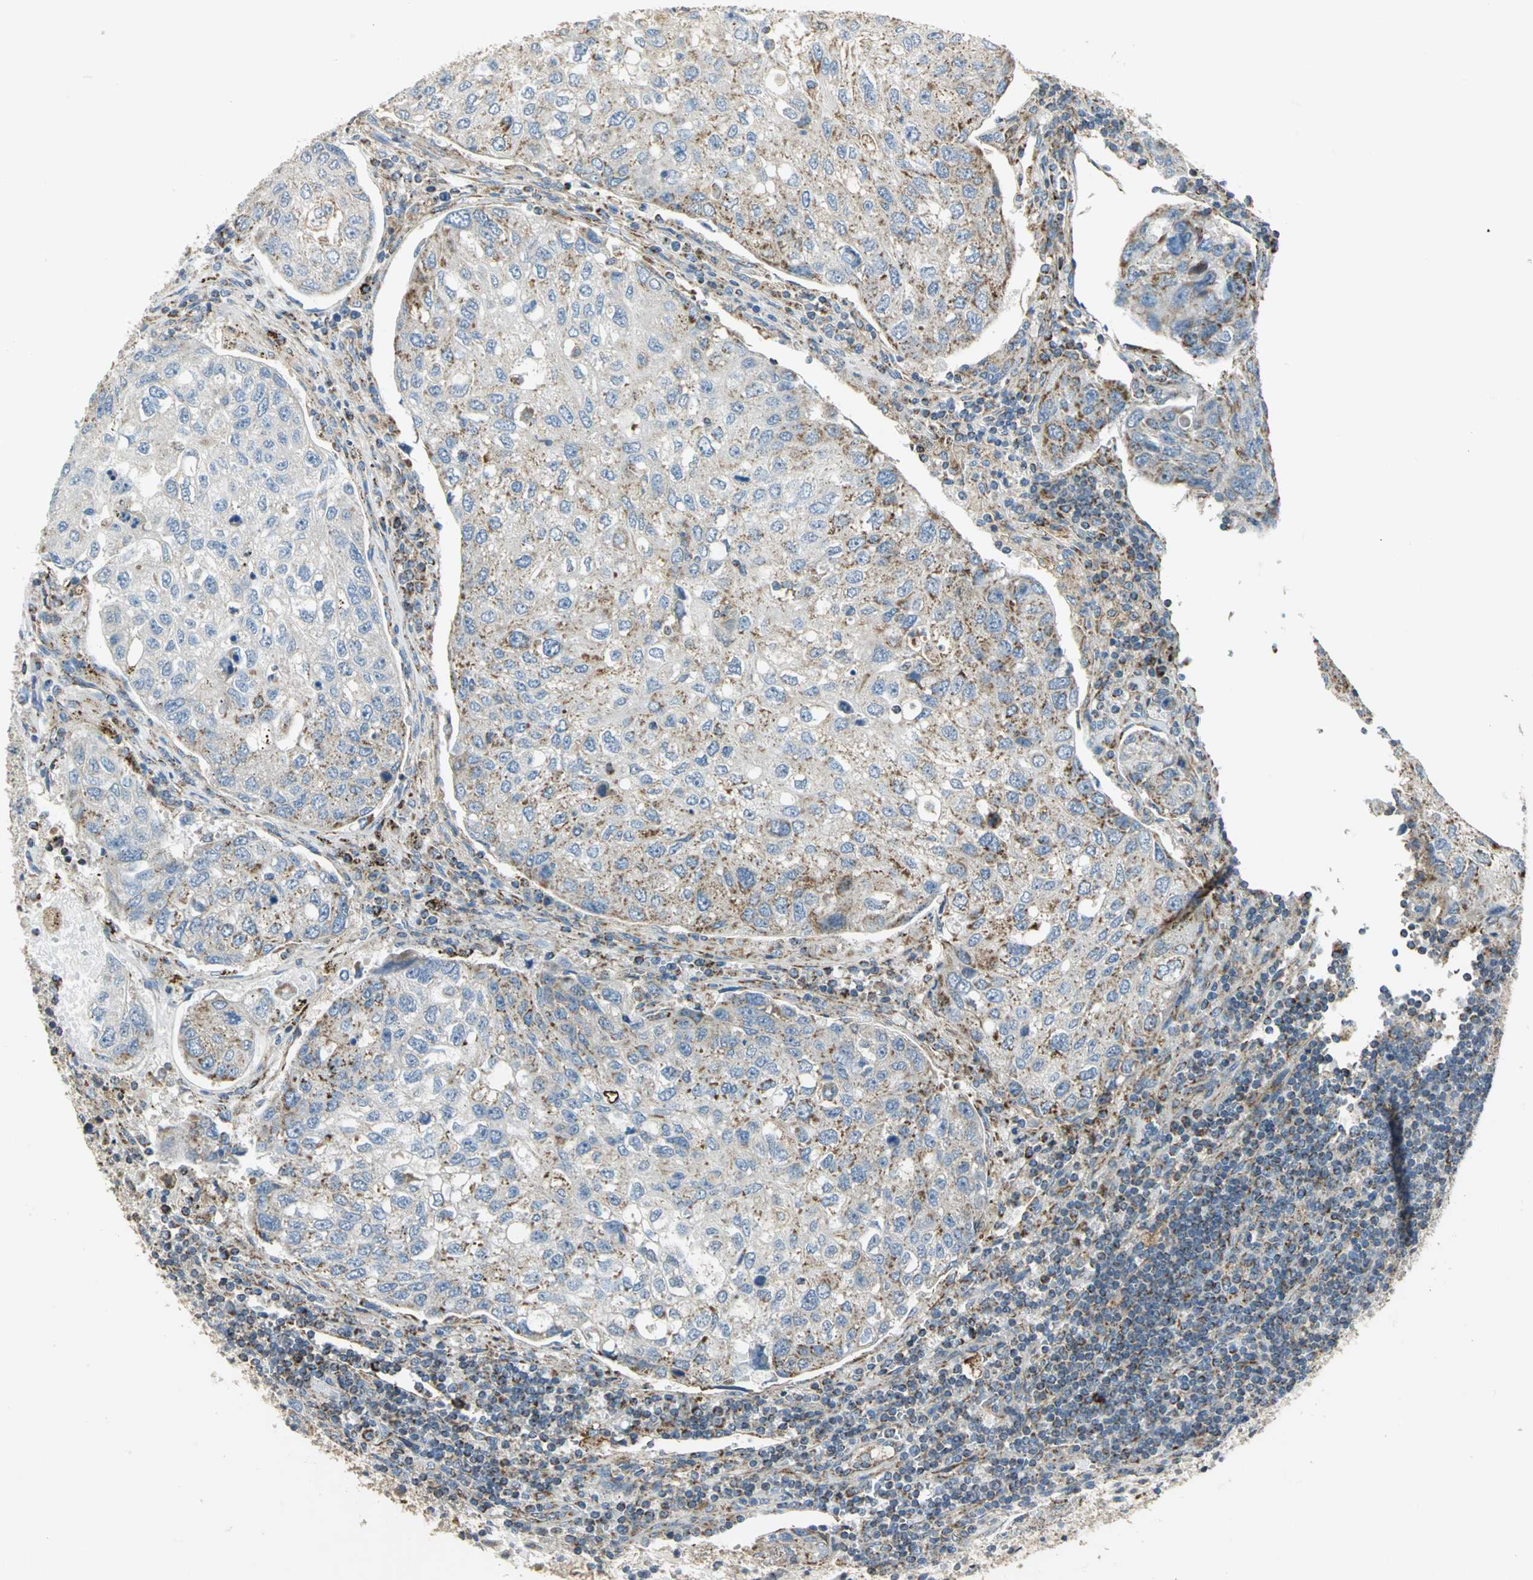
{"staining": {"intensity": "moderate", "quantity": "25%-75%", "location": "cytoplasmic/membranous"}, "tissue": "urothelial cancer", "cell_type": "Tumor cells", "image_type": "cancer", "snomed": [{"axis": "morphology", "description": "Urothelial carcinoma, High grade"}, {"axis": "topography", "description": "Lymph node"}, {"axis": "topography", "description": "Urinary bladder"}], "caption": "The micrograph exhibits immunohistochemical staining of high-grade urothelial carcinoma. There is moderate cytoplasmic/membranous positivity is present in about 25%-75% of tumor cells.", "gene": "NDUFB5", "patient": {"sex": "male", "age": 51}}